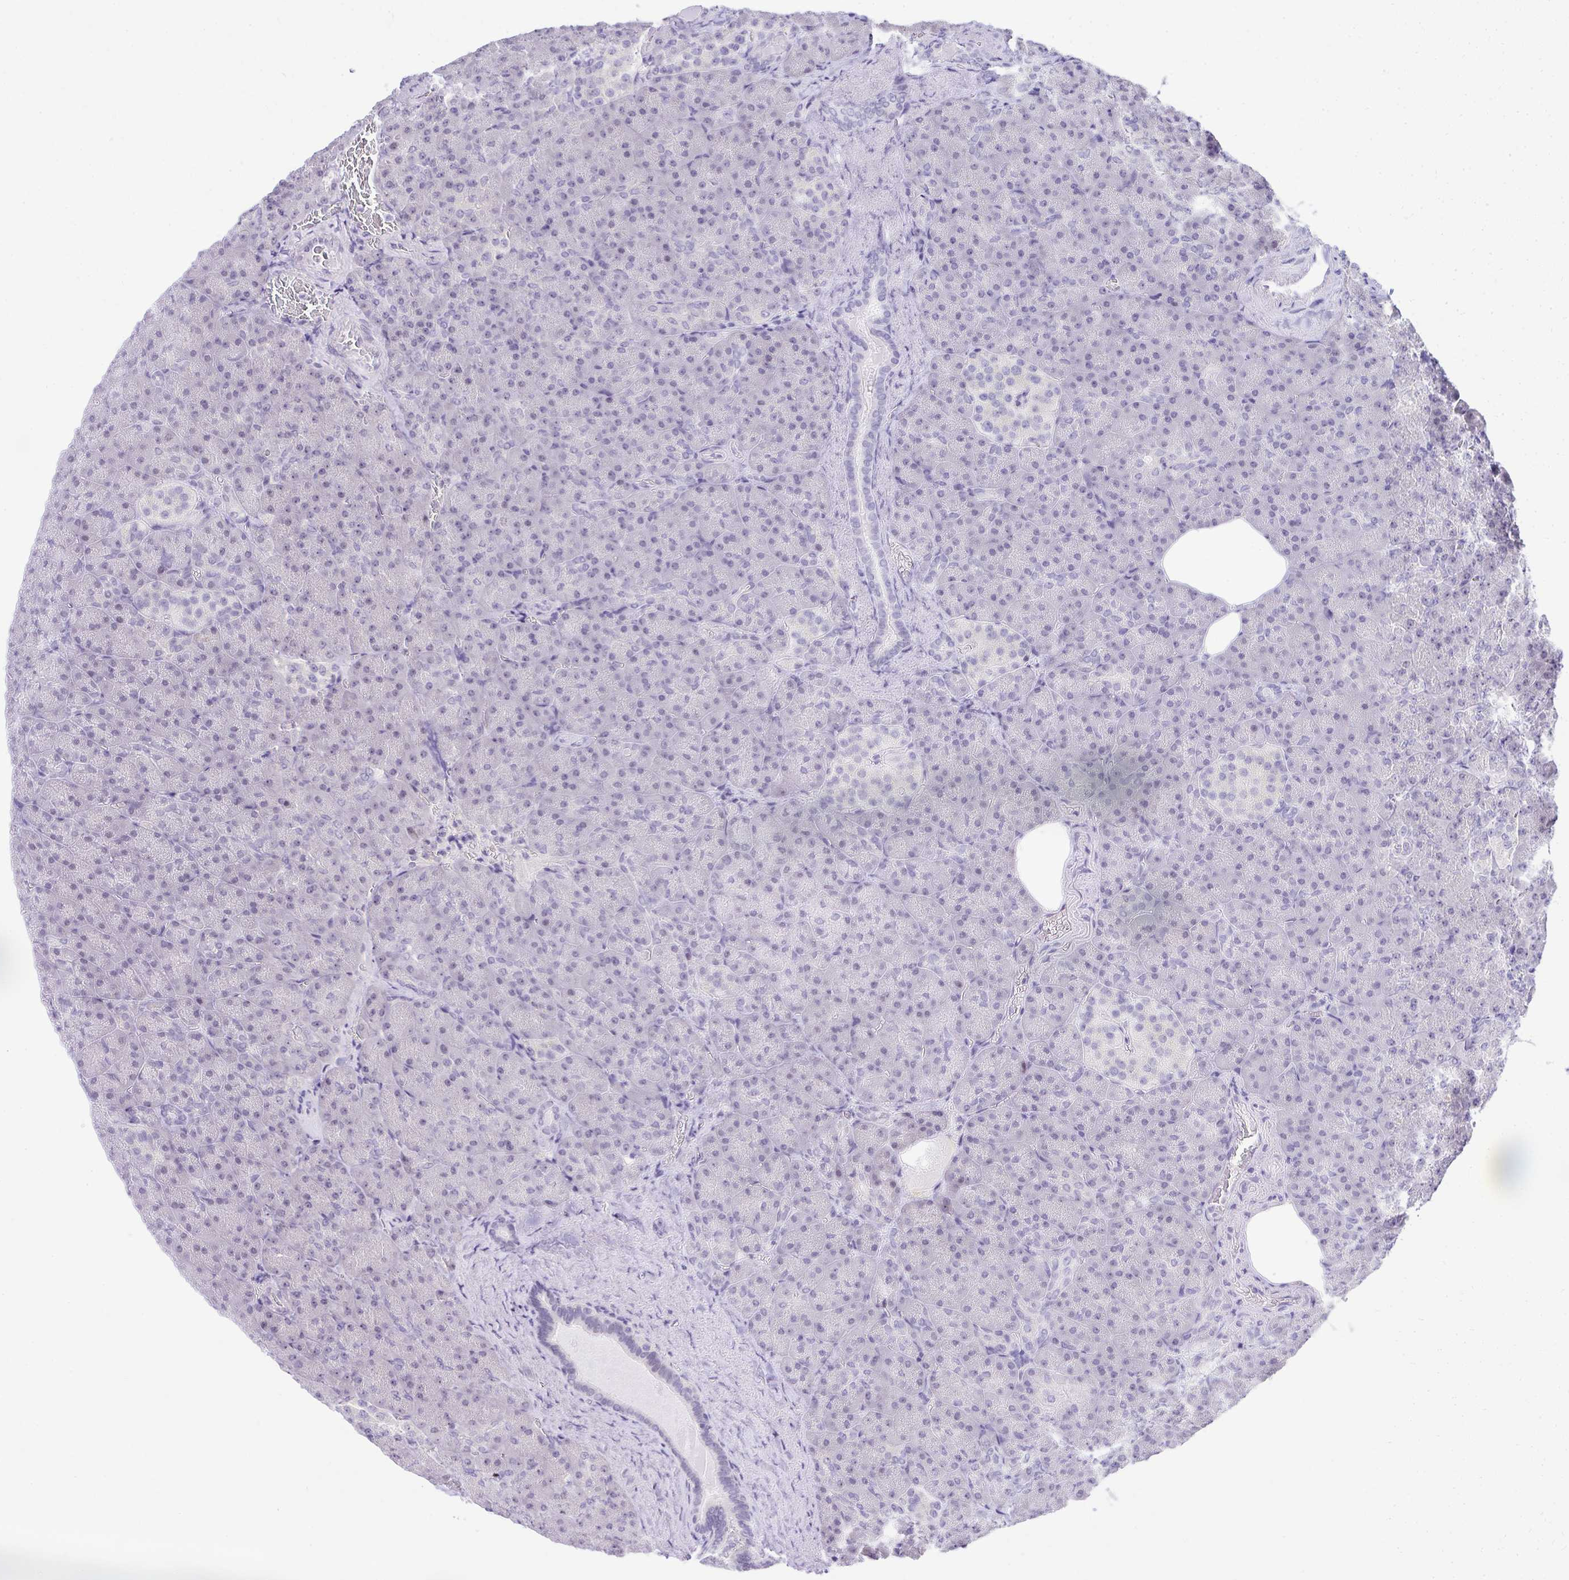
{"staining": {"intensity": "negative", "quantity": "none", "location": "none"}, "tissue": "pancreas", "cell_type": "Exocrine glandular cells", "image_type": "normal", "snomed": [{"axis": "morphology", "description": "Normal tissue, NOS"}, {"axis": "topography", "description": "Pancreas"}], "caption": "IHC micrograph of unremarkable pancreas: human pancreas stained with DAB (3,3'-diaminobenzidine) shows no significant protein staining in exocrine glandular cells.", "gene": "EID3", "patient": {"sex": "female", "age": 74}}